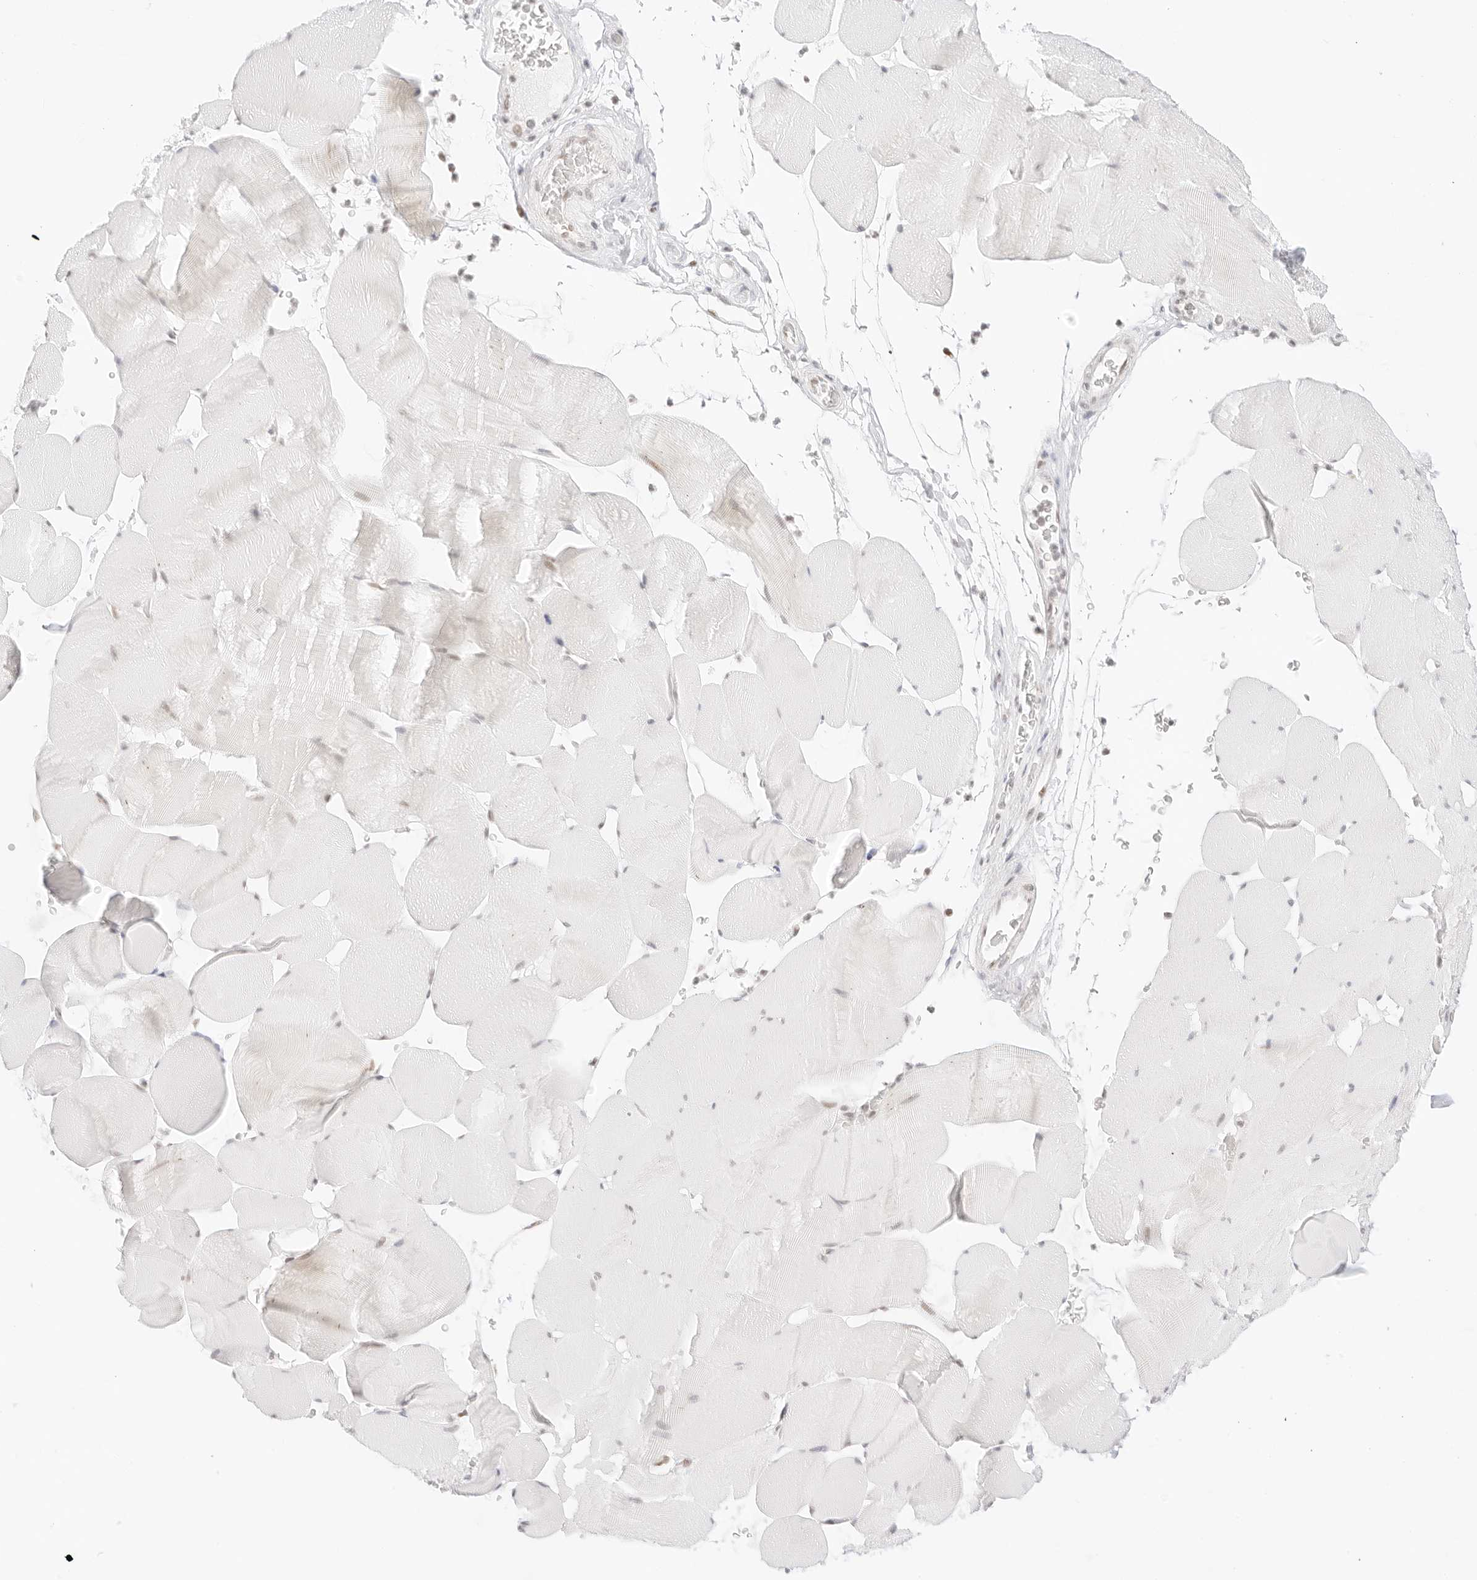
{"staining": {"intensity": "negative", "quantity": "none", "location": "none"}, "tissue": "skeletal muscle", "cell_type": "Myocytes", "image_type": "normal", "snomed": [{"axis": "morphology", "description": "Normal tissue, NOS"}, {"axis": "topography", "description": "Skeletal muscle"}], "caption": "Skeletal muscle was stained to show a protein in brown. There is no significant positivity in myocytes.", "gene": "GNAS", "patient": {"sex": "male", "age": 62}}